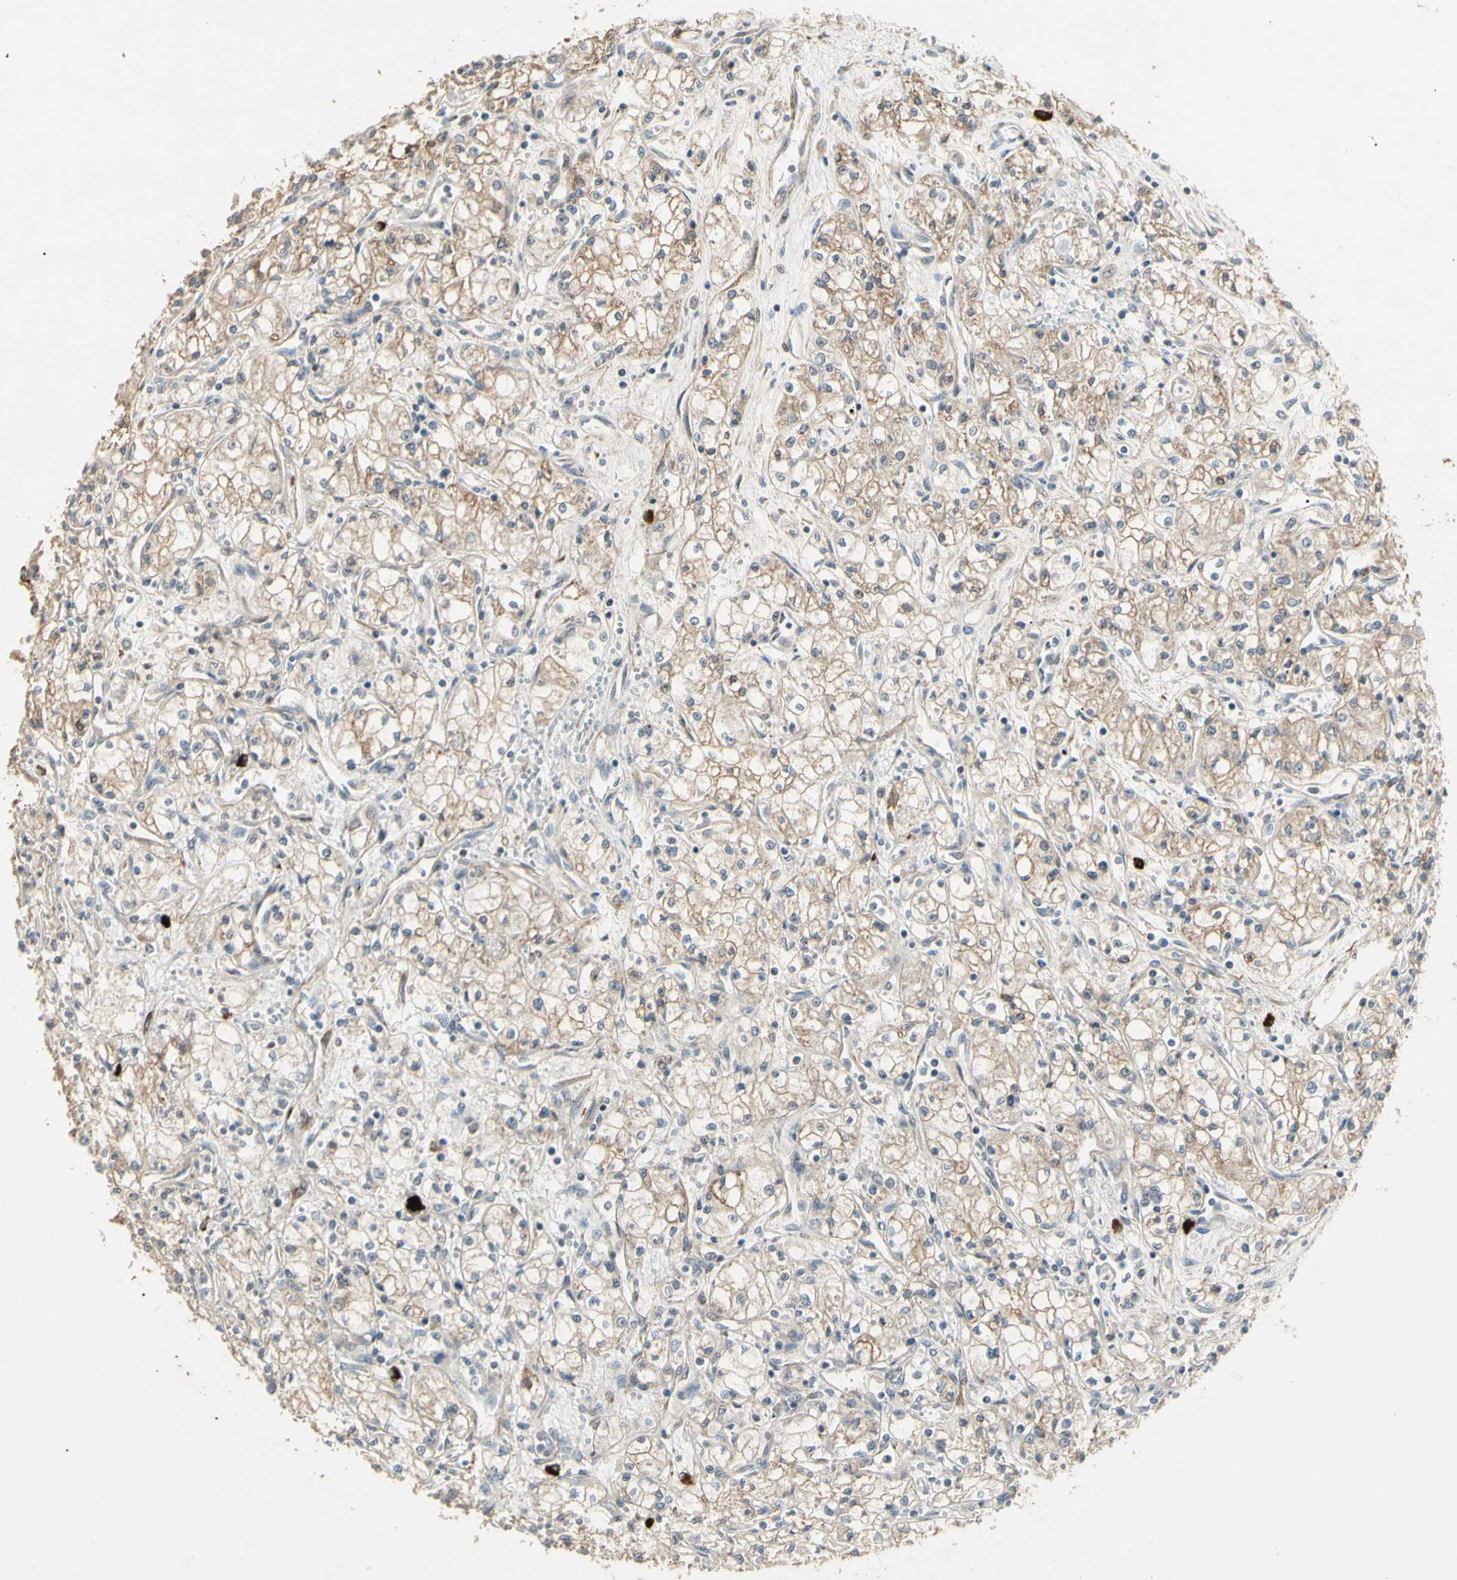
{"staining": {"intensity": "weak", "quantity": "25%-75%", "location": "cytoplasmic/membranous"}, "tissue": "renal cancer", "cell_type": "Tumor cells", "image_type": "cancer", "snomed": [{"axis": "morphology", "description": "Normal tissue, NOS"}, {"axis": "morphology", "description": "Adenocarcinoma, NOS"}, {"axis": "topography", "description": "Kidney"}], "caption": "An immunohistochemistry (IHC) image of neoplastic tissue is shown. Protein staining in brown highlights weak cytoplasmic/membranous positivity in renal cancer within tumor cells.", "gene": "ATG4C", "patient": {"sex": "male", "age": 59}}